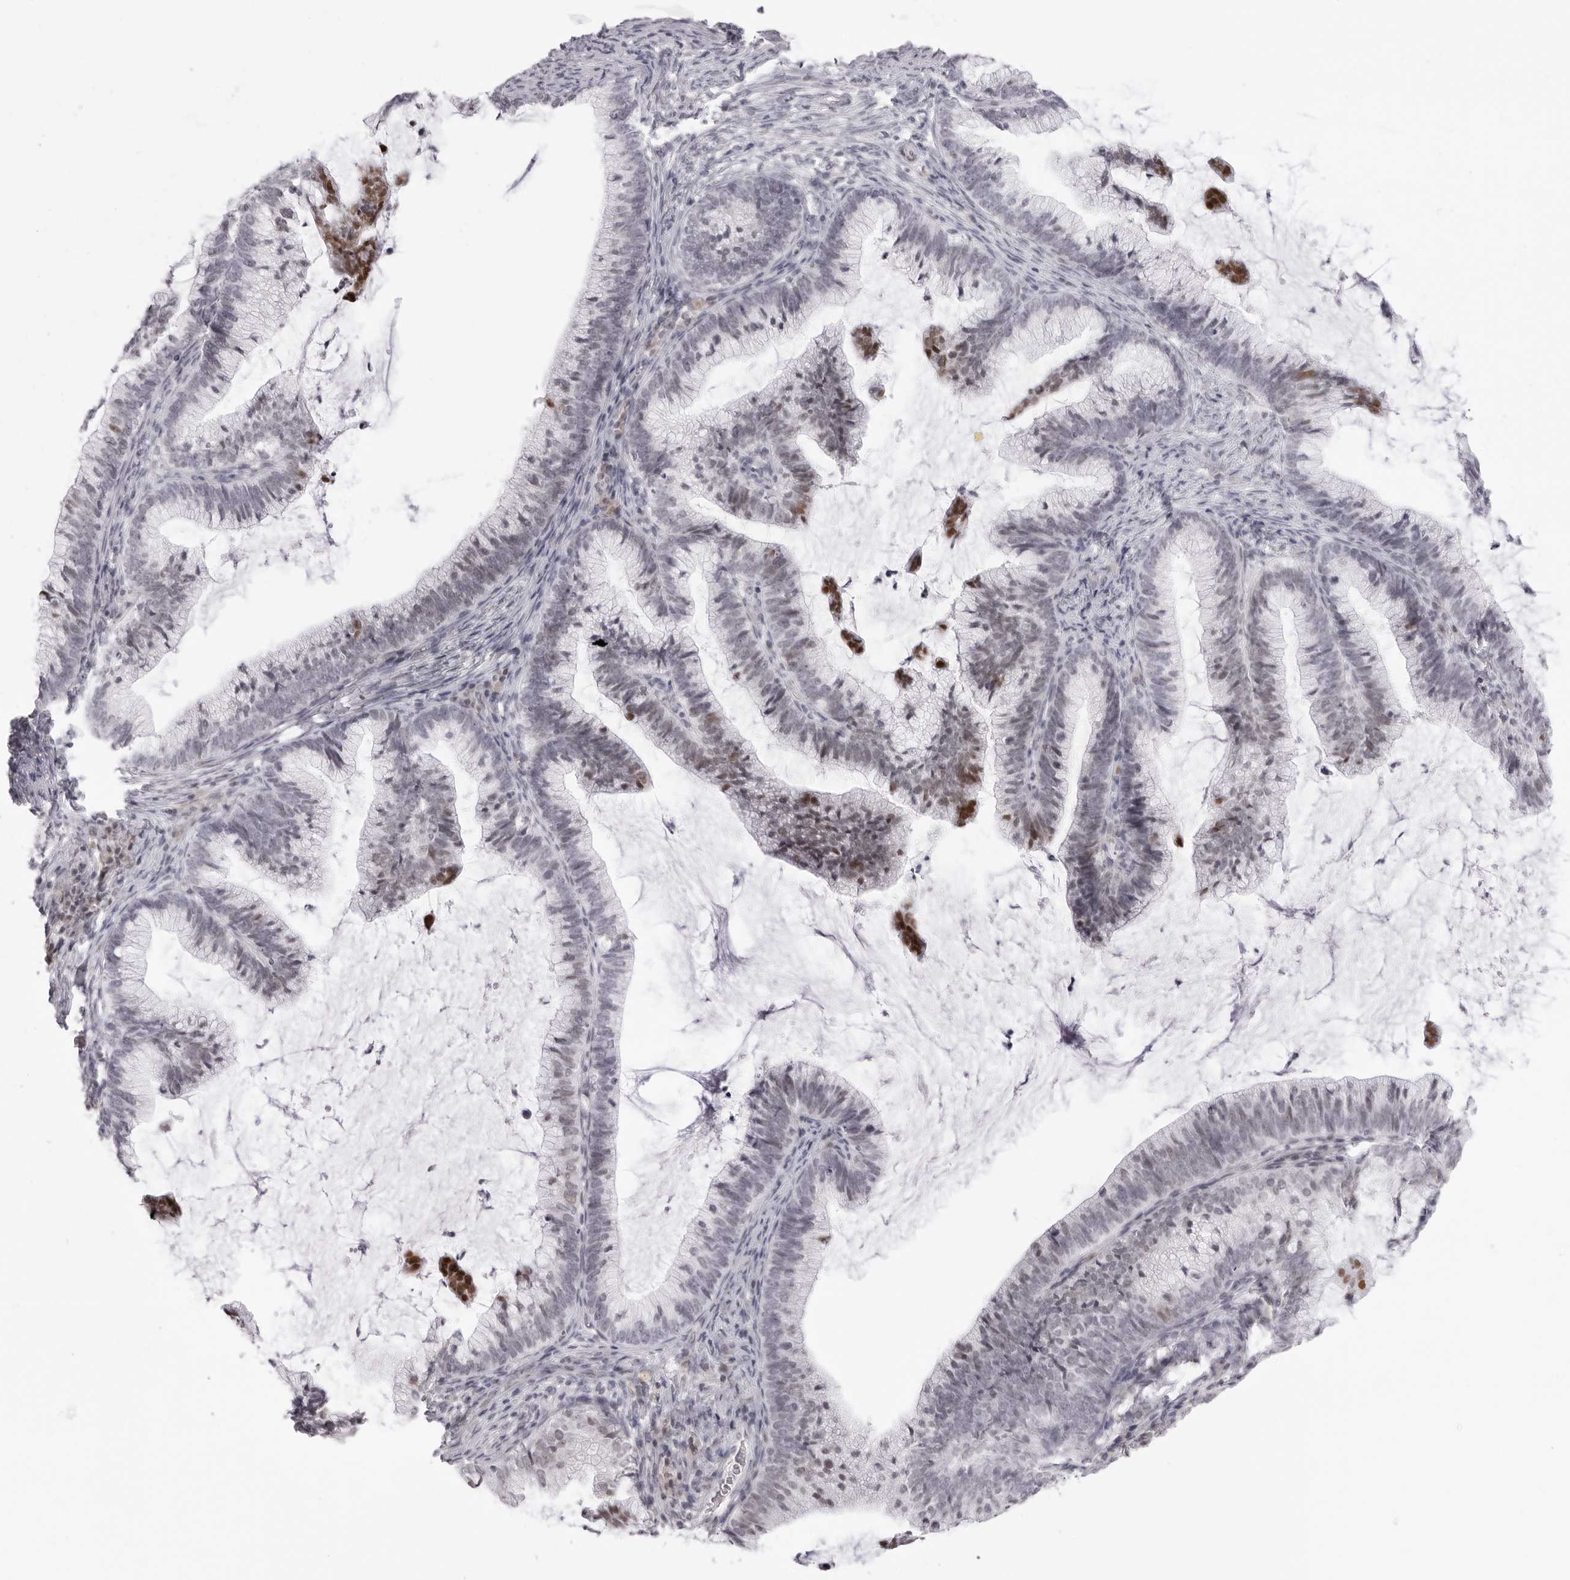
{"staining": {"intensity": "moderate", "quantity": "25%-75%", "location": "nuclear"}, "tissue": "cervical cancer", "cell_type": "Tumor cells", "image_type": "cancer", "snomed": [{"axis": "morphology", "description": "Adenocarcinoma, NOS"}, {"axis": "topography", "description": "Cervix"}], "caption": "Moderate nuclear expression for a protein is present in about 25%-75% of tumor cells of adenocarcinoma (cervical) using IHC.", "gene": "MAFK", "patient": {"sex": "female", "age": 36}}